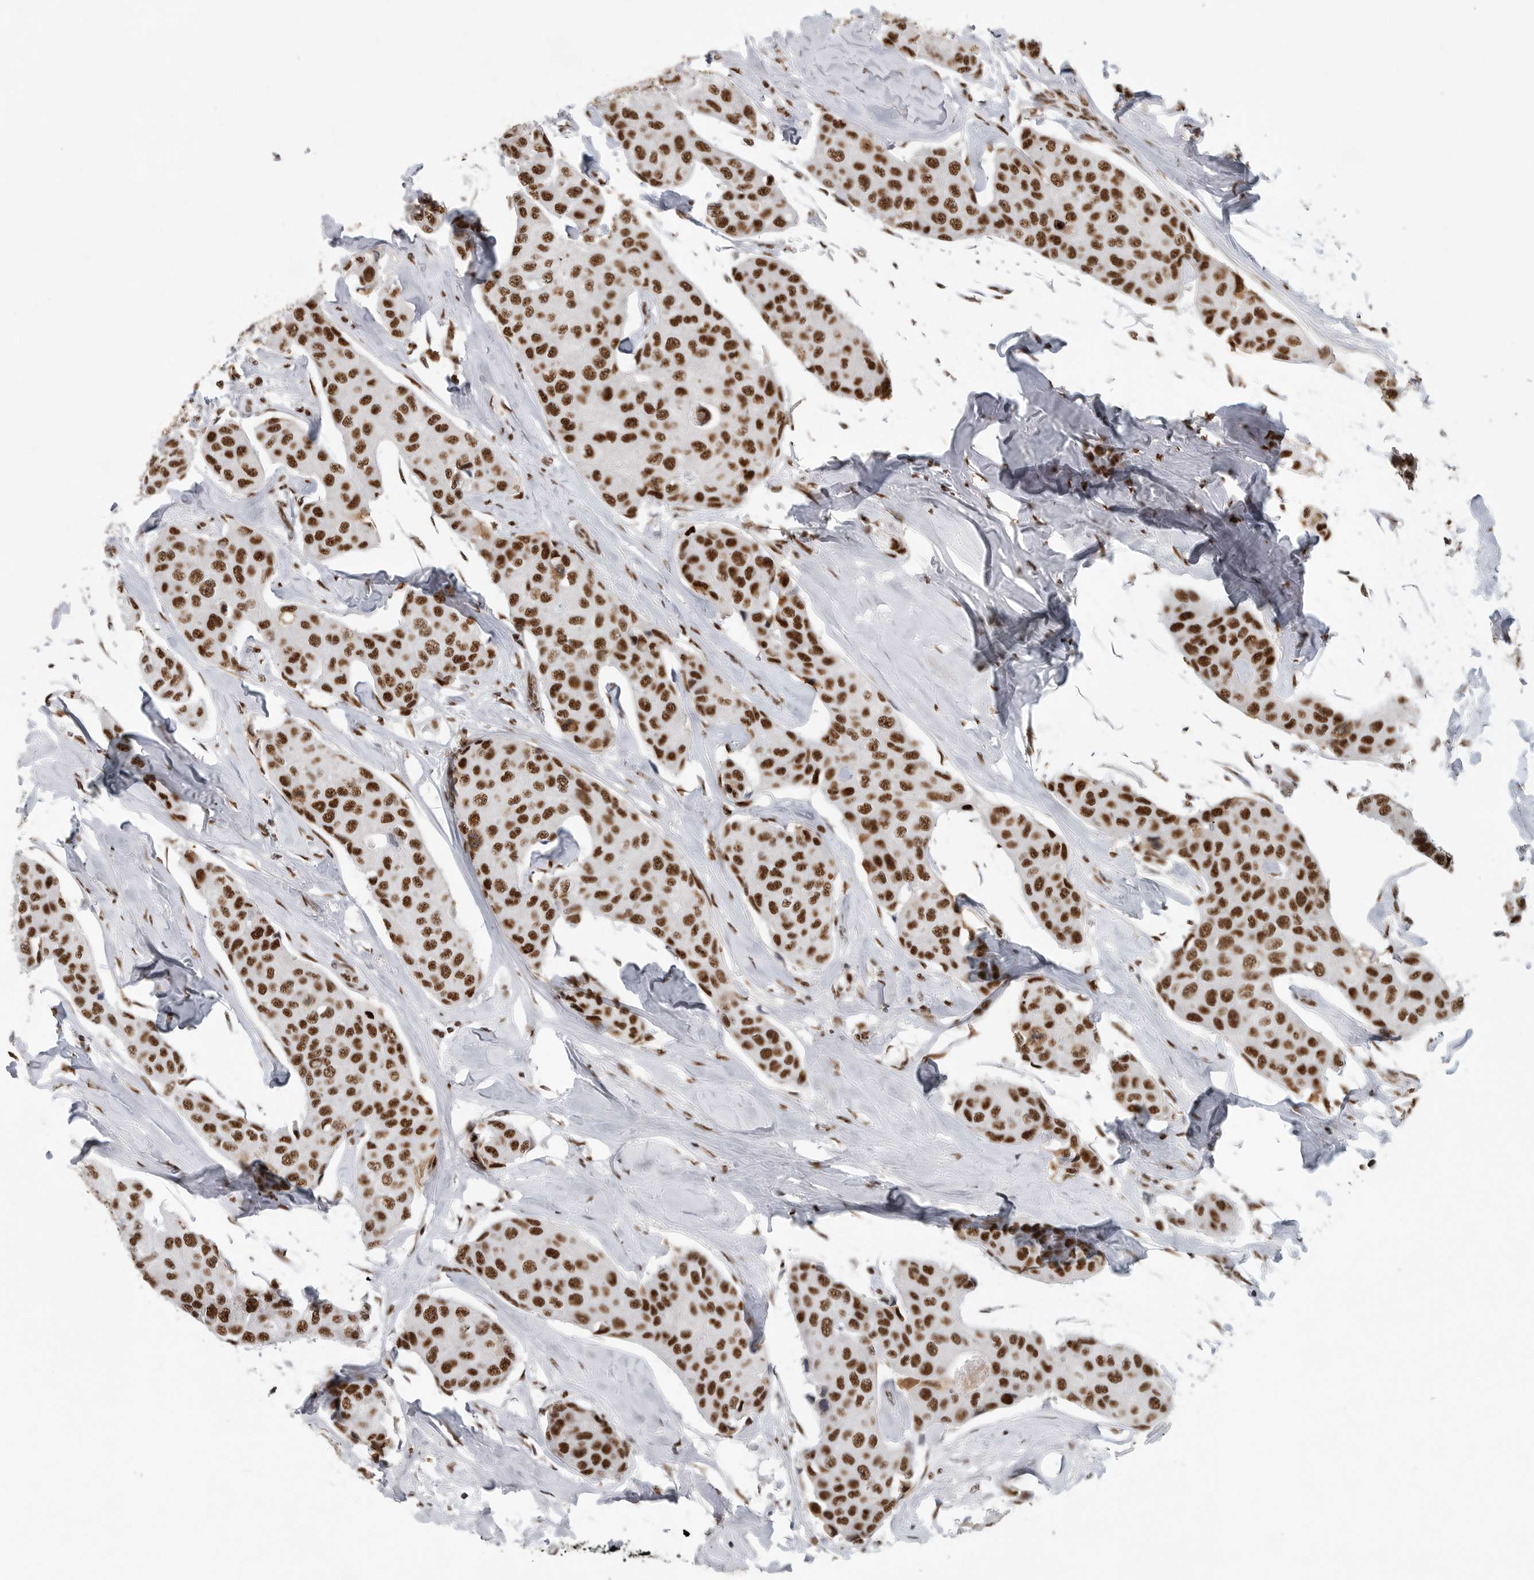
{"staining": {"intensity": "strong", "quantity": ">75%", "location": "nuclear"}, "tissue": "breast cancer", "cell_type": "Tumor cells", "image_type": "cancer", "snomed": [{"axis": "morphology", "description": "Duct carcinoma"}, {"axis": "topography", "description": "Breast"}], "caption": "This is a micrograph of immunohistochemistry staining of breast intraductal carcinoma, which shows strong positivity in the nuclear of tumor cells.", "gene": "BCLAF1", "patient": {"sex": "female", "age": 80}}